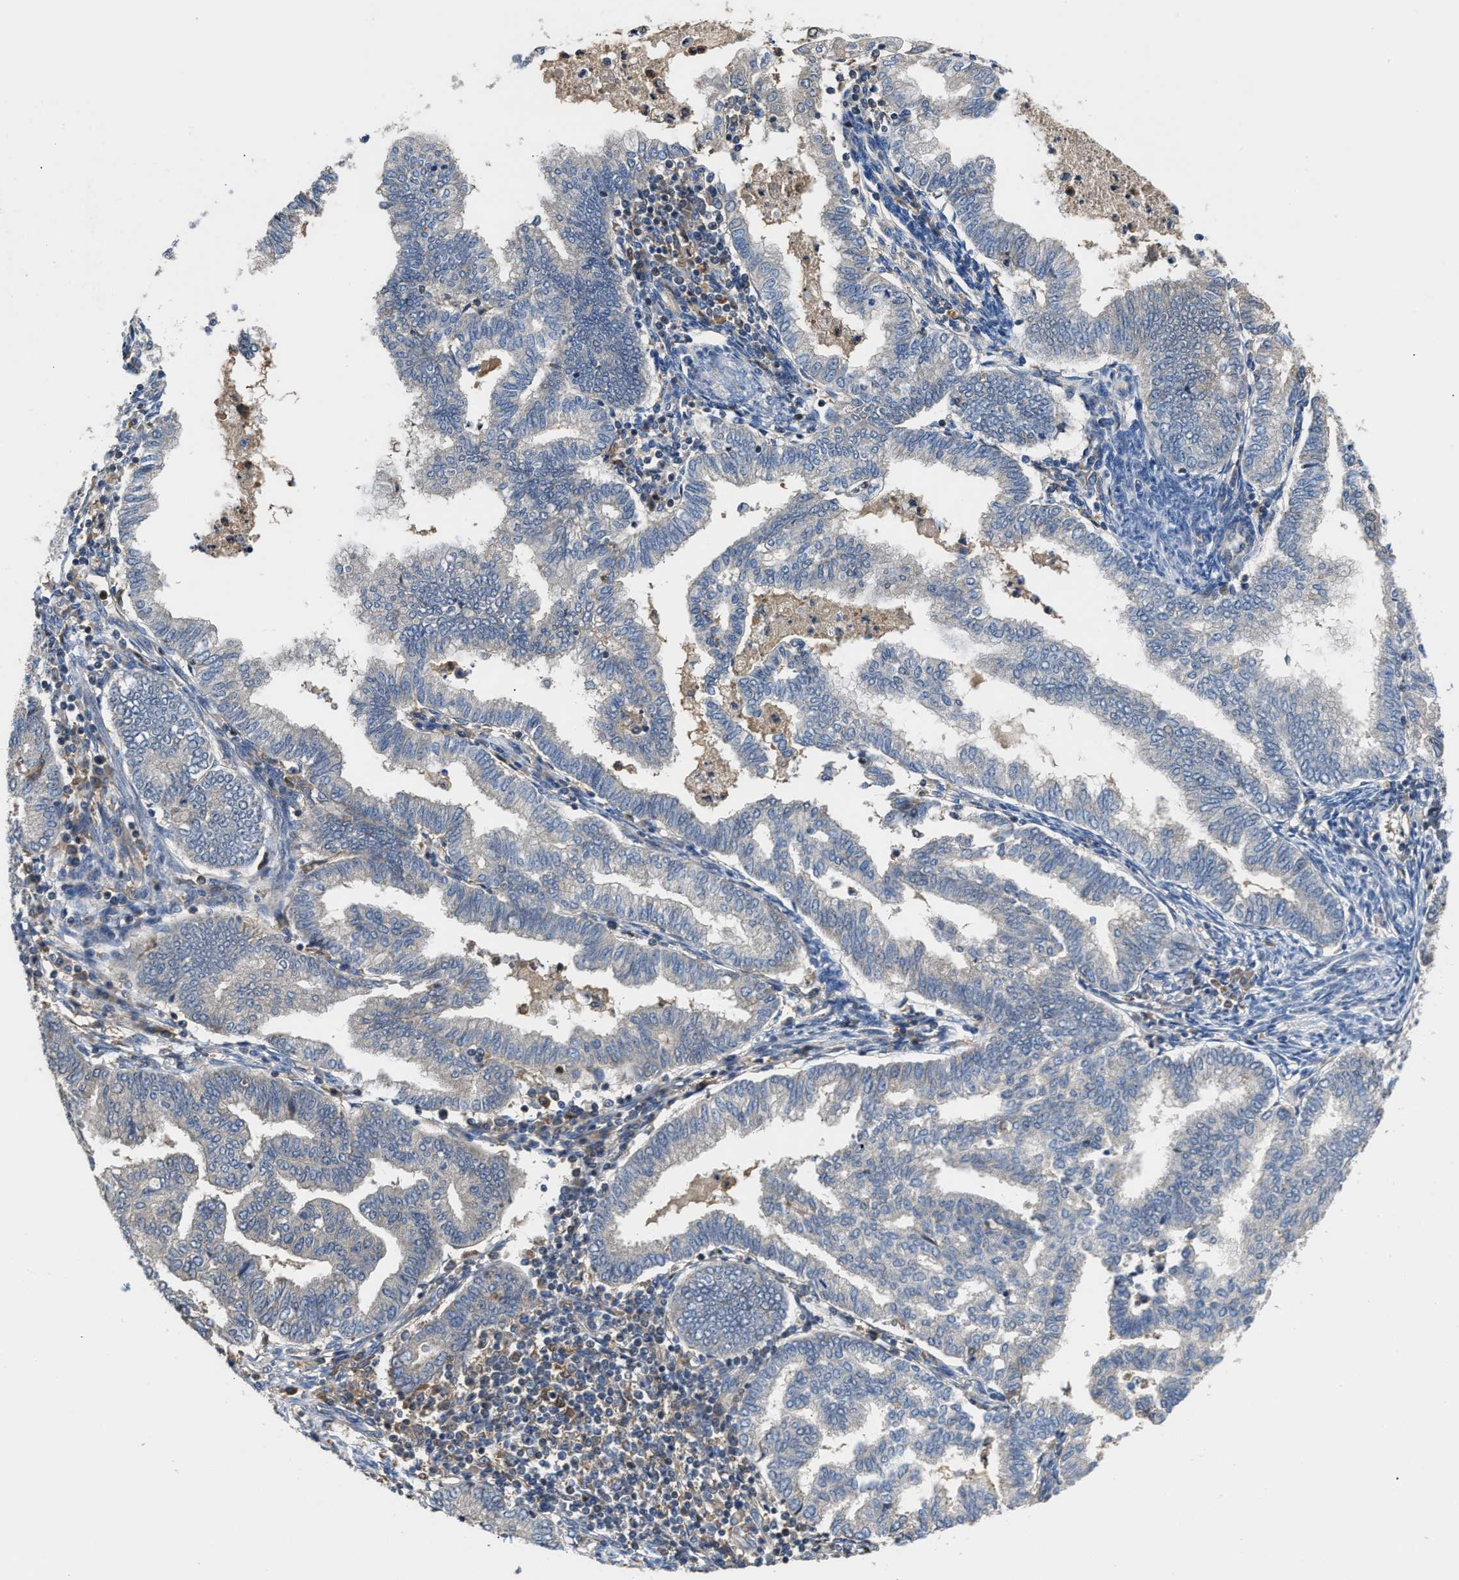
{"staining": {"intensity": "negative", "quantity": "none", "location": "none"}, "tissue": "endometrial cancer", "cell_type": "Tumor cells", "image_type": "cancer", "snomed": [{"axis": "morphology", "description": "Polyp, NOS"}, {"axis": "morphology", "description": "Adenocarcinoma, NOS"}, {"axis": "morphology", "description": "Adenoma, NOS"}, {"axis": "topography", "description": "Endometrium"}], "caption": "There is no significant staining in tumor cells of endometrial cancer.", "gene": "OSTF1", "patient": {"sex": "female", "age": 79}}